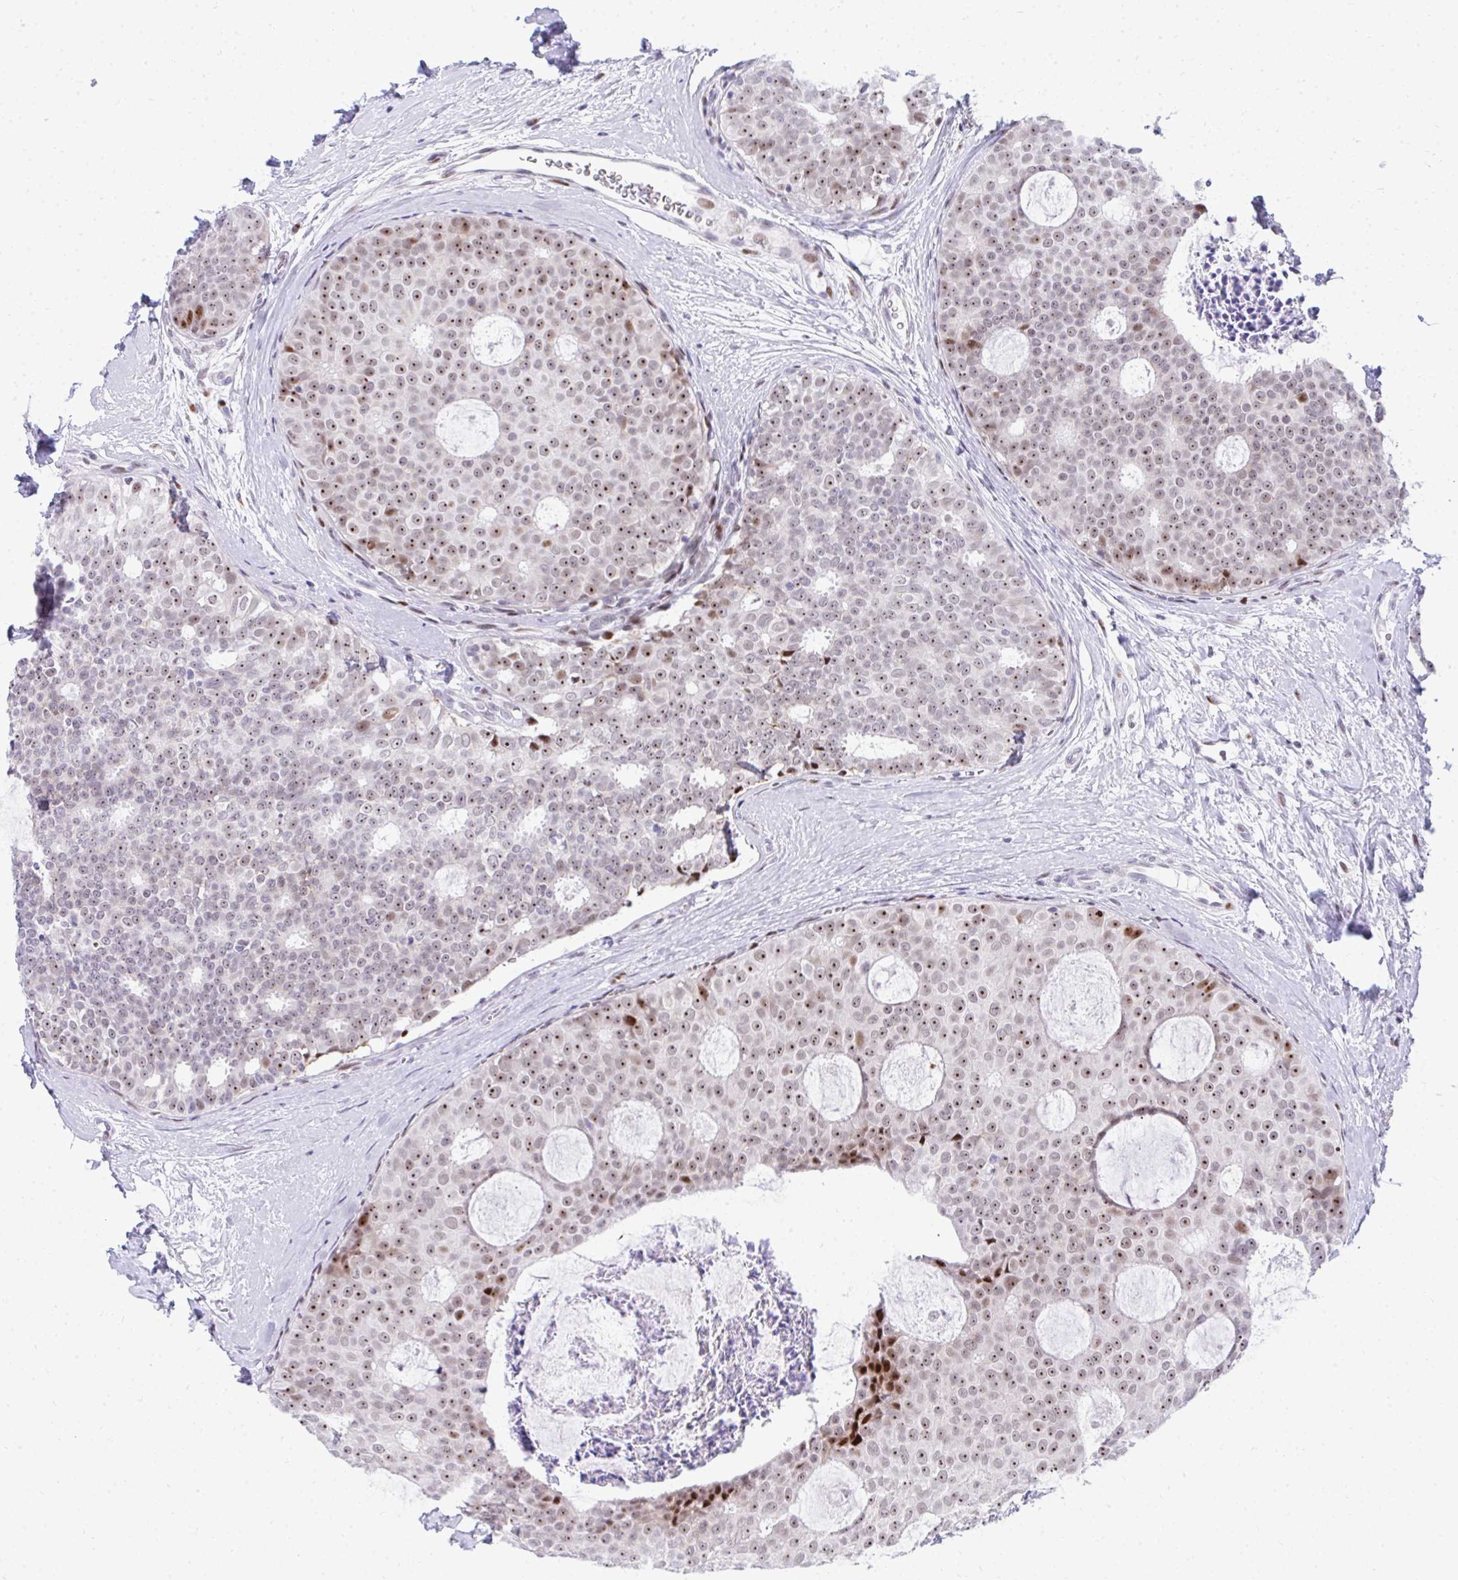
{"staining": {"intensity": "moderate", "quantity": ">75%", "location": "nuclear"}, "tissue": "breast cancer", "cell_type": "Tumor cells", "image_type": "cancer", "snomed": [{"axis": "morphology", "description": "Duct carcinoma"}, {"axis": "topography", "description": "Breast"}], "caption": "Protein expression analysis of human breast cancer (infiltrating ductal carcinoma) reveals moderate nuclear positivity in about >75% of tumor cells.", "gene": "GLDN", "patient": {"sex": "female", "age": 45}}